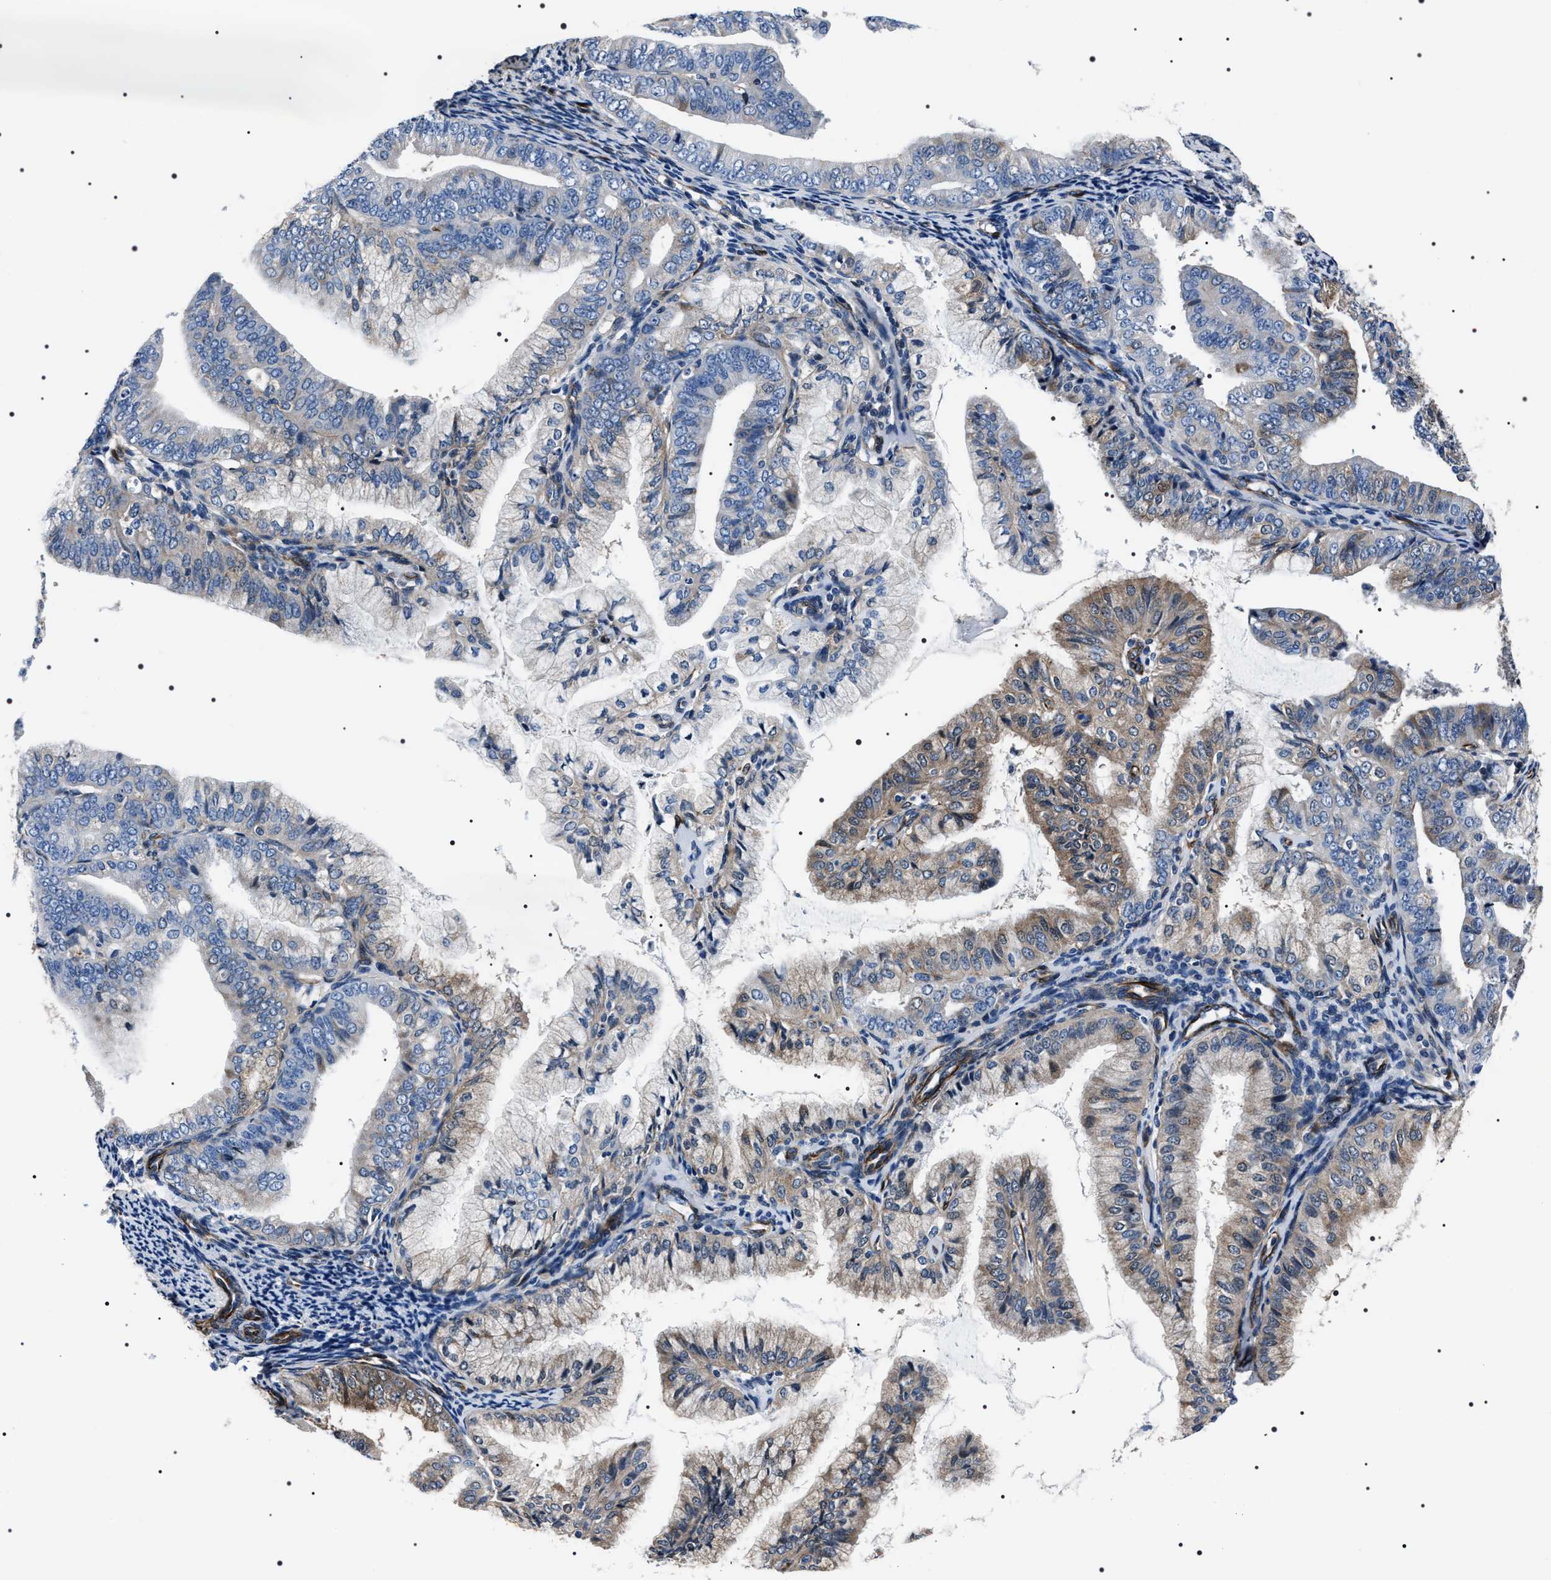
{"staining": {"intensity": "weak", "quantity": "25%-75%", "location": "cytoplasmic/membranous"}, "tissue": "endometrial cancer", "cell_type": "Tumor cells", "image_type": "cancer", "snomed": [{"axis": "morphology", "description": "Adenocarcinoma, NOS"}, {"axis": "topography", "description": "Endometrium"}], "caption": "Immunohistochemical staining of adenocarcinoma (endometrial) shows low levels of weak cytoplasmic/membranous protein expression in approximately 25%-75% of tumor cells. The staining is performed using DAB (3,3'-diaminobenzidine) brown chromogen to label protein expression. The nuclei are counter-stained blue using hematoxylin.", "gene": "BAG2", "patient": {"sex": "female", "age": 63}}